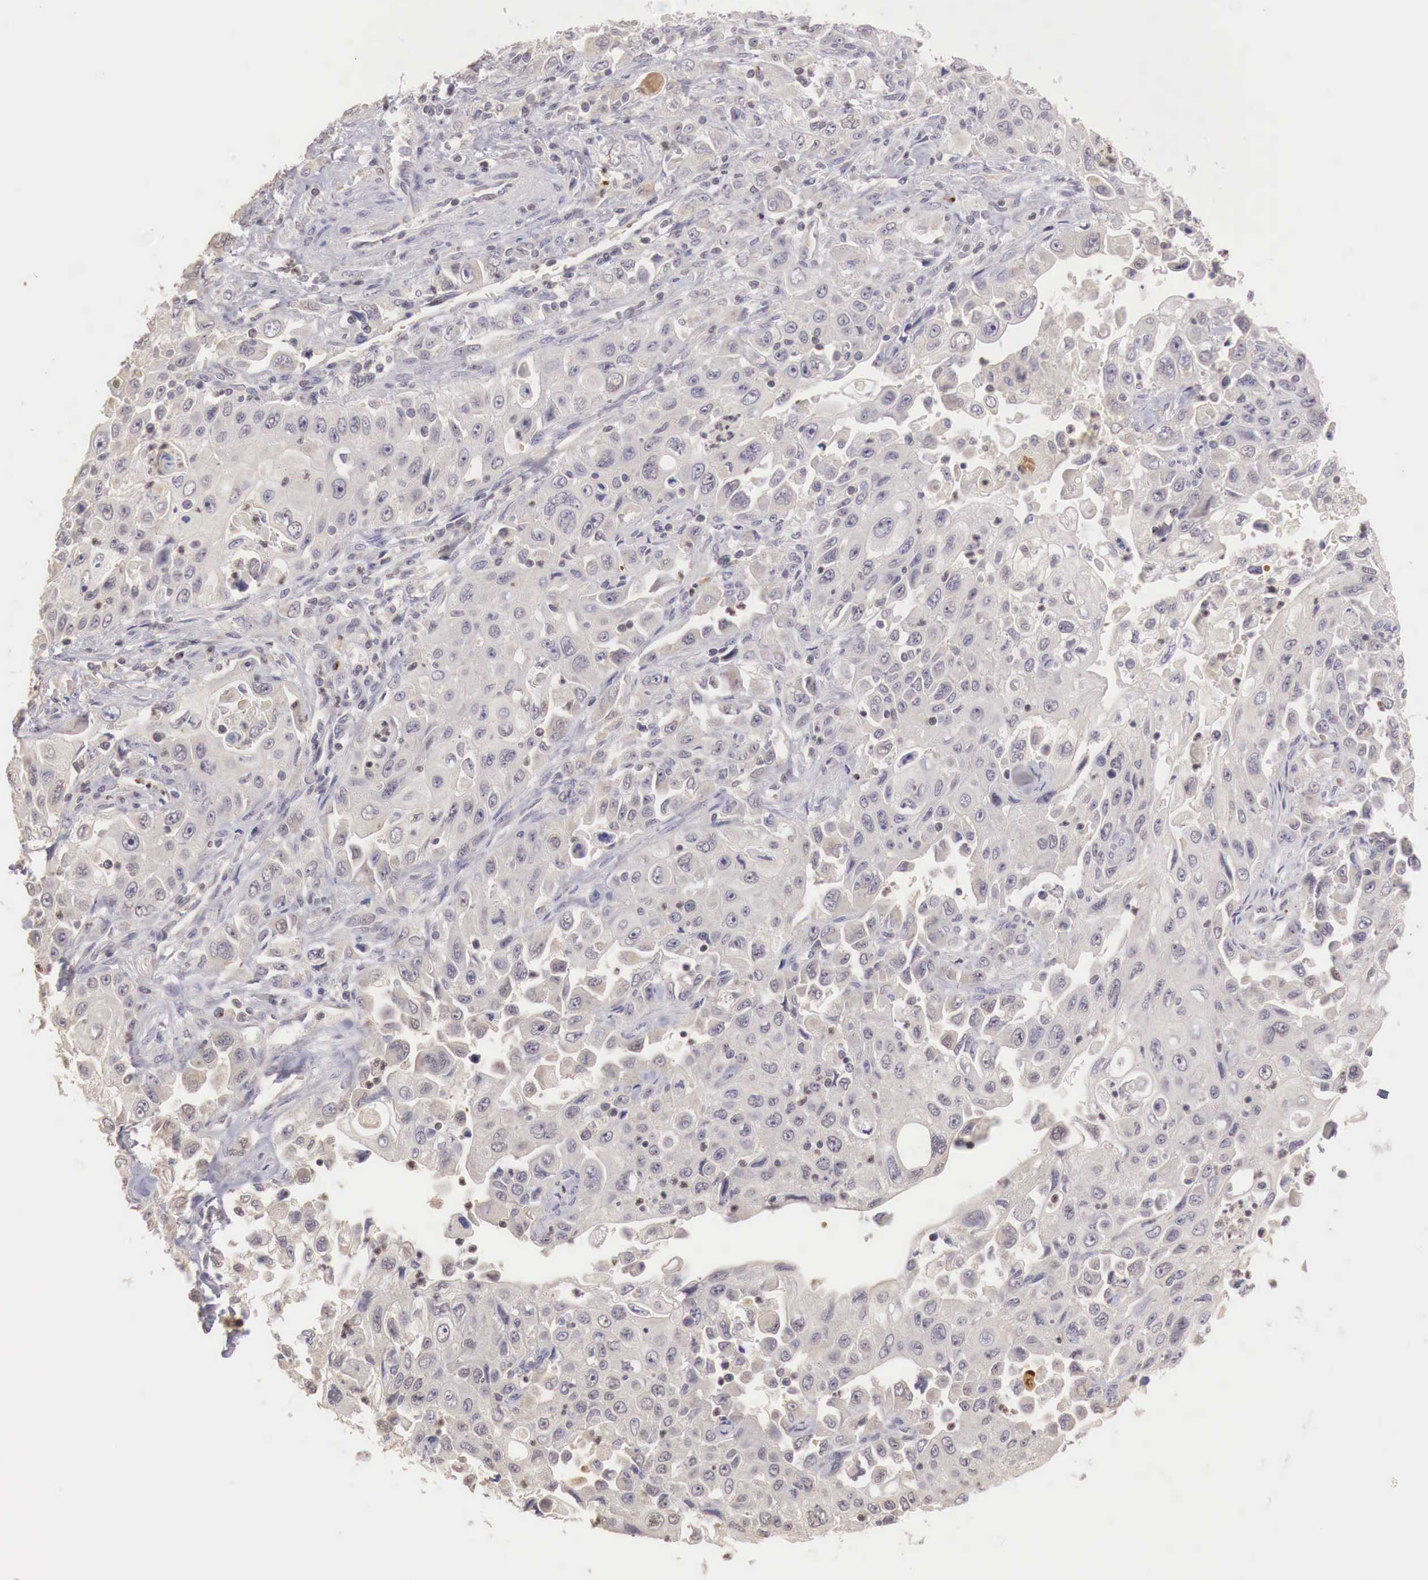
{"staining": {"intensity": "weak", "quantity": ">75%", "location": "cytoplasmic/membranous"}, "tissue": "pancreatic cancer", "cell_type": "Tumor cells", "image_type": "cancer", "snomed": [{"axis": "morphology", "description": "Adenocarcinoma, NOS"}, {"axis": "topography", "description": "Pancreas"}], "caption": "Immunohistochemical staining of human pancreatic adenocarcinoma displays low levels of weak cytoplasmic/membranous positivity in approximately >75% of tumor cells.", "gene": "TBC1D9", "patient": {"sex": "male", "age": 70}}